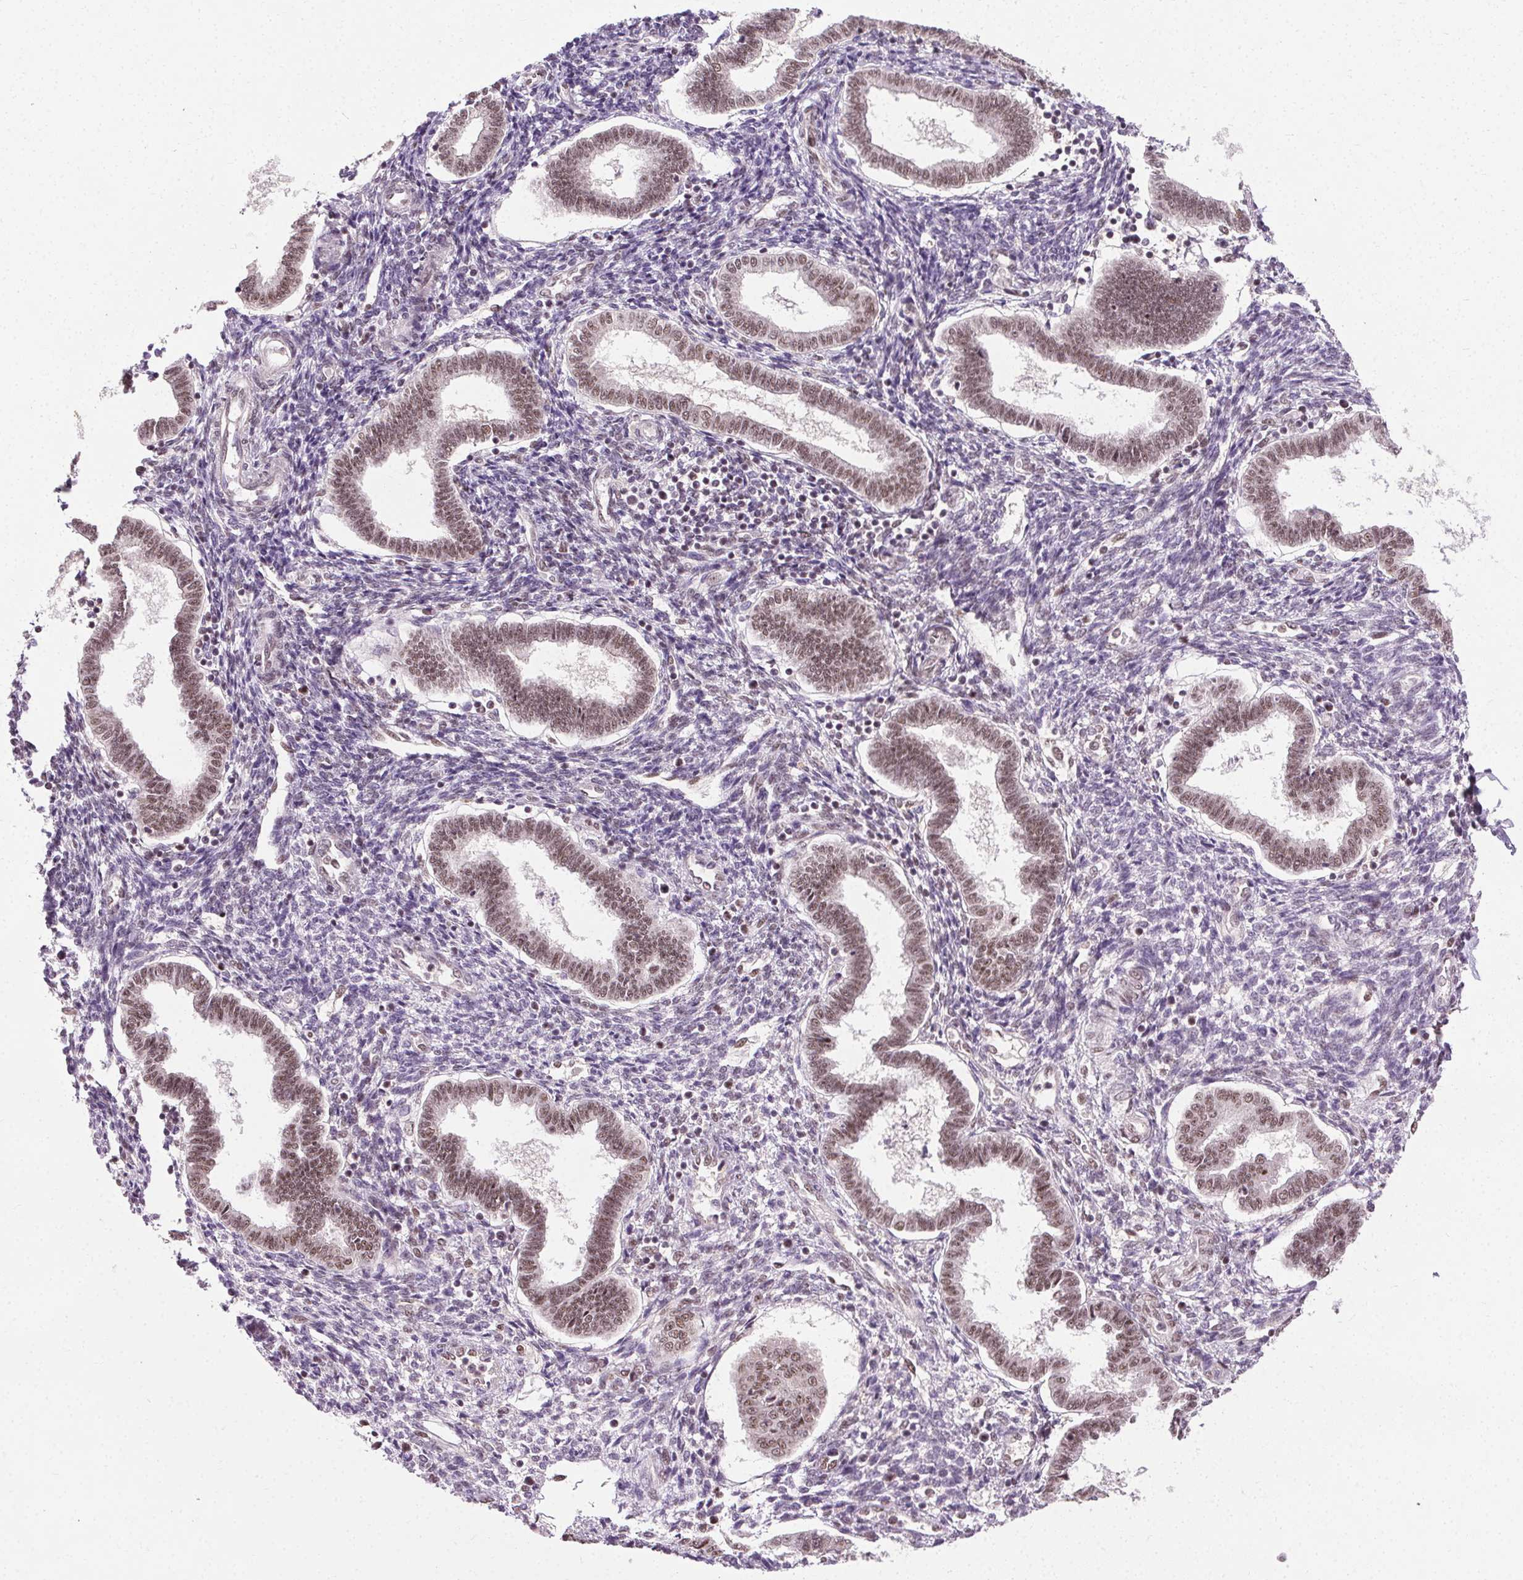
{"staining": {"intensity": "negative", "quantity": "none", "location": "none"}, "tissue": "endometrium", "cell_type": "Cells in endometrial stroma", "image_type": "normal", "snomed": [{"axis": "morphology", "description": "Normal tissue, NOS"}, {"axis": "topography", "description": "Endometrium"}], "caption": "This is an immunohistochemistry (IHC) histopathology image of unremarkable human endometrium. There is no expression in cells in endometrial stroma.", "gene": "MED6", "patient": {"sex": "female", "age": 24}}